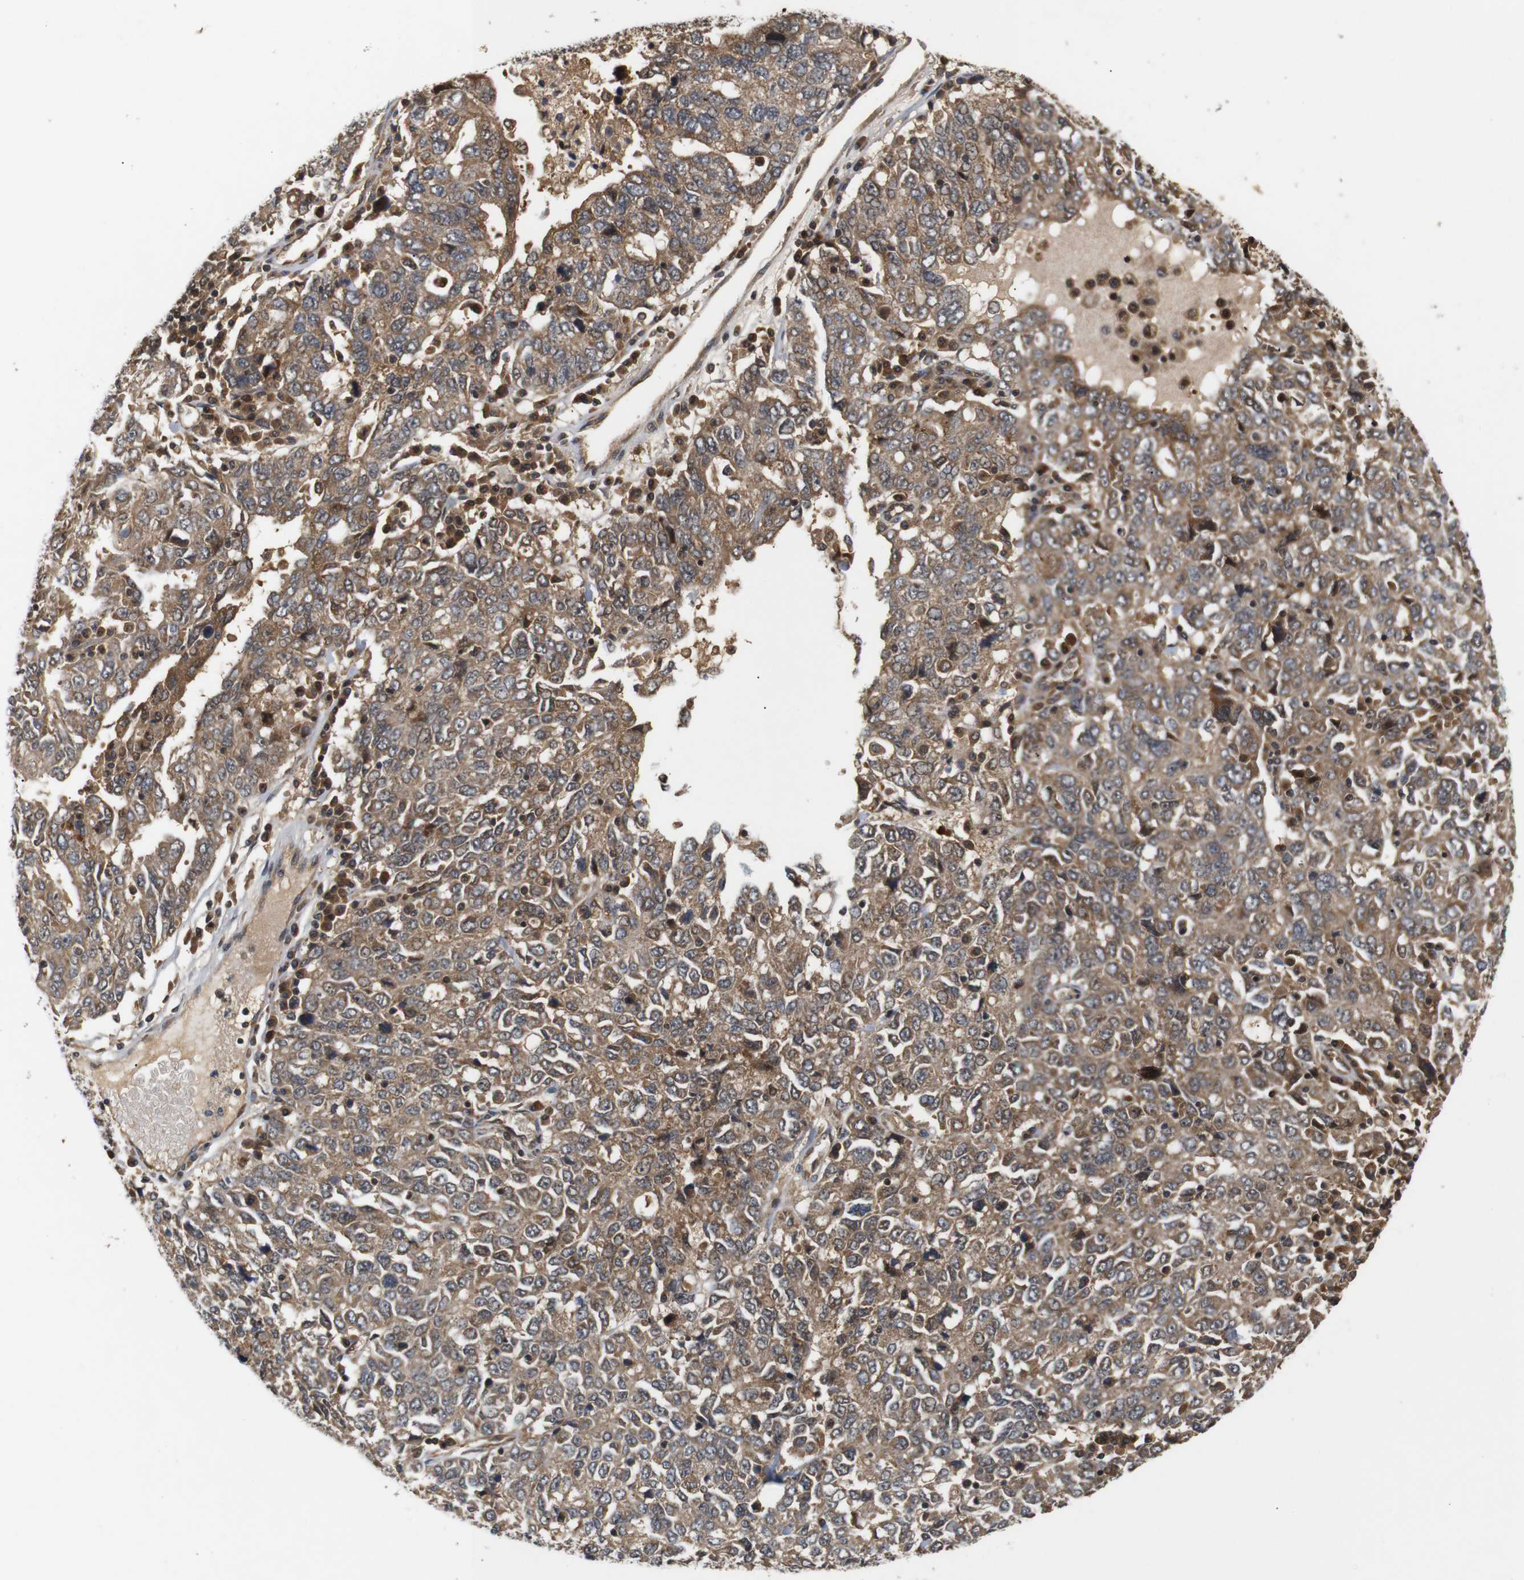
{"staining": {"intensity": "moderate", "quantity": ">75%", "location": "cytoplasmic/membranous"}, "tissue": "ovarian cancer", "cell_type": "Tumor cells", "image_type": "cancer", "snomed": [{"axis": "morphology", "description": "Carcinoma, endometroid"}, {"axis": "topography", "description": "Ovary"}], "caption": "Protein staining reveals moderate cytoplasmic/membranous positivity in about >75% of tumor cells in ovarian cancer (endometroid carcinoma).", "gene": "RIPK1", "patient": {"sex": "female", "age": 62}}